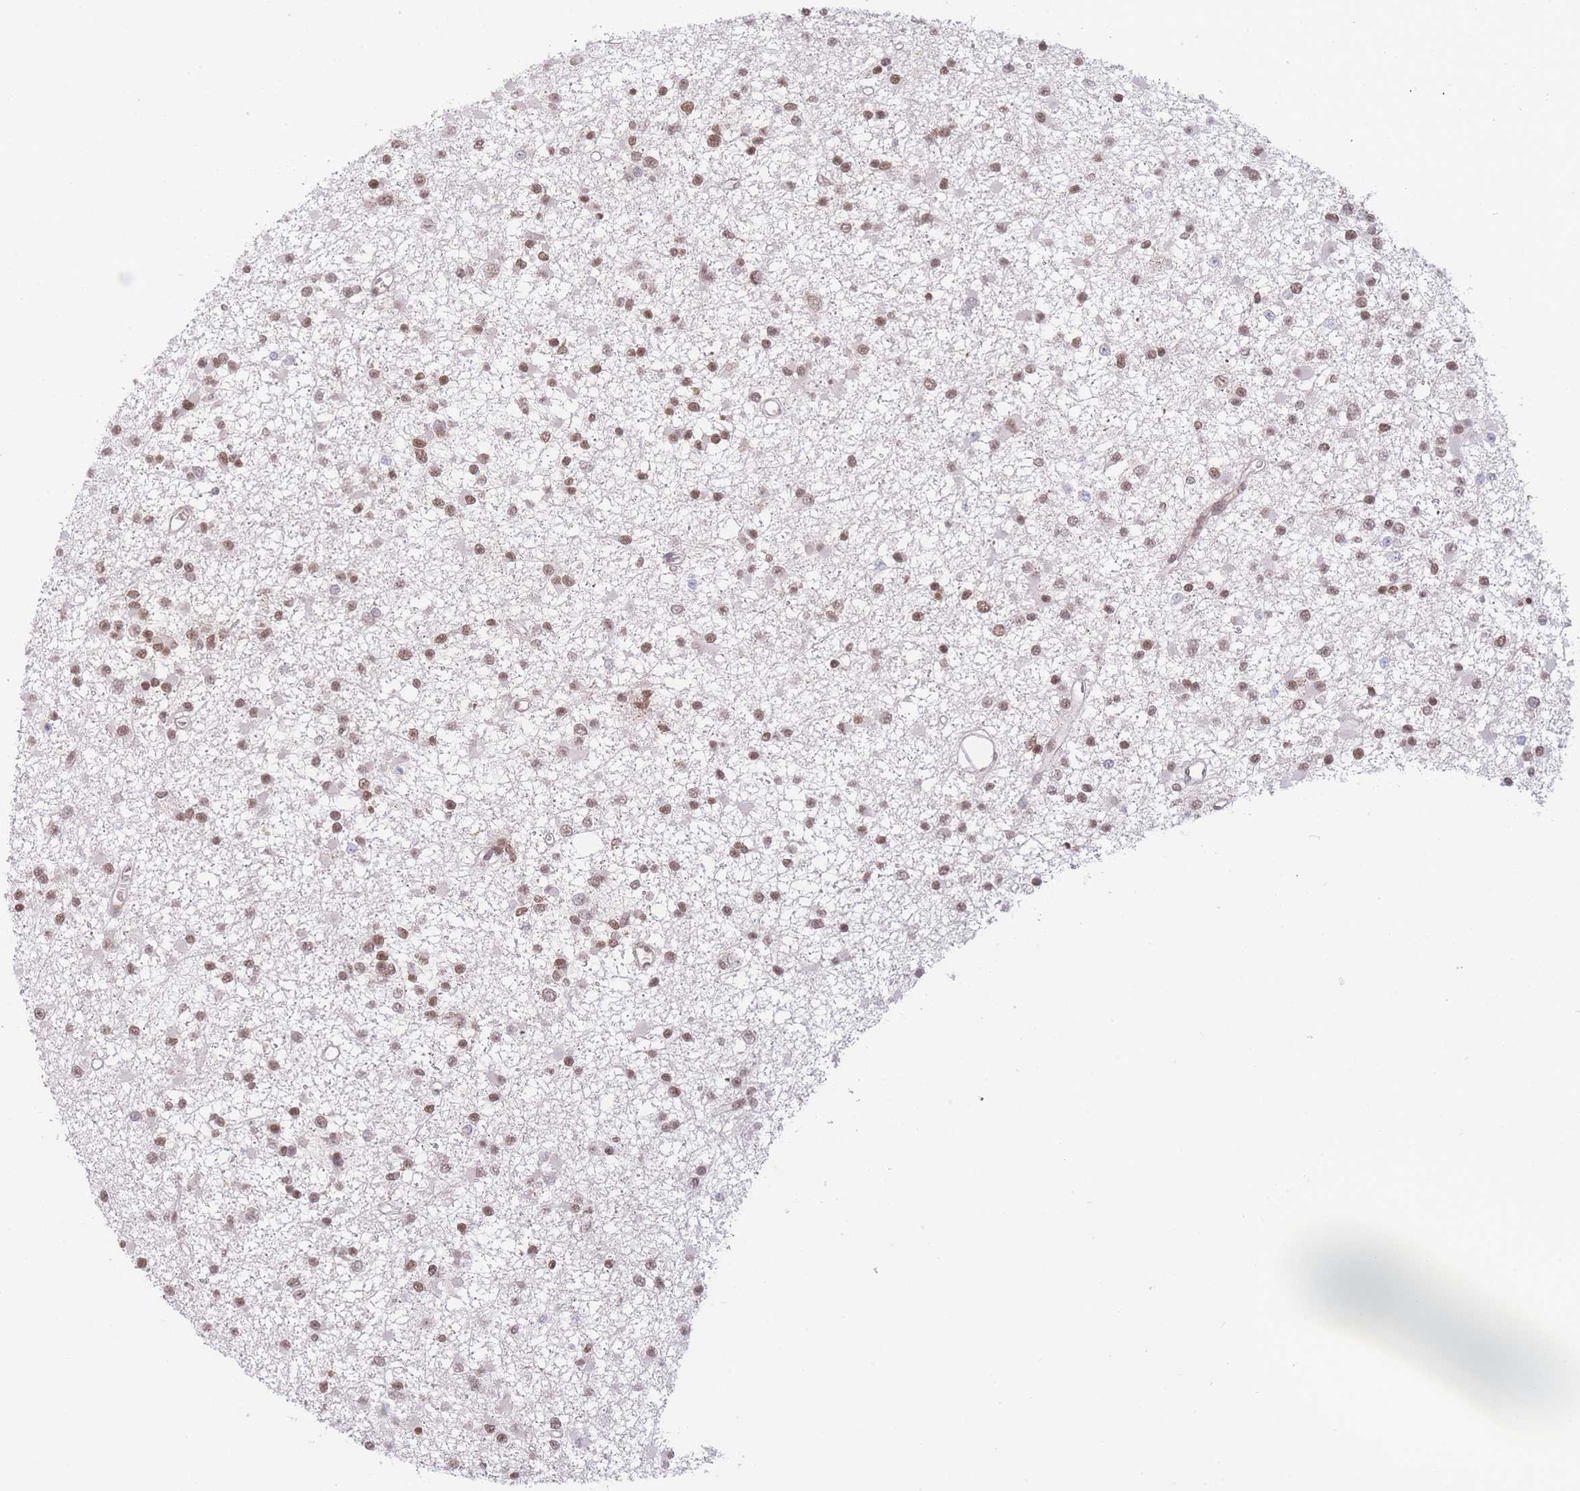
{"staining": {"intensity": "moderate", "quantity": ">75%", "location": "nuclear"}, "tissue": "glioma", "cell_type": "Tumor cells", "image_type": "cancer", "snomed": [{"axis": "morphology", "description": "Glioma, malignant, Low grade"}, {"axis": "topography", "description": "Brain"}], "caption": "Immunohistochemical staining of human low-grade glioma (malignant) displays medium levels of moderate nuclear protein expression in approximately >75% of tumor cells. The staining was performed using DAB, with brown indicating positive protein expression. Nuclei are stained blue with hematoxylin.", "gene": "RAVER1", "patient": {"sex": "female", "age": 22}}